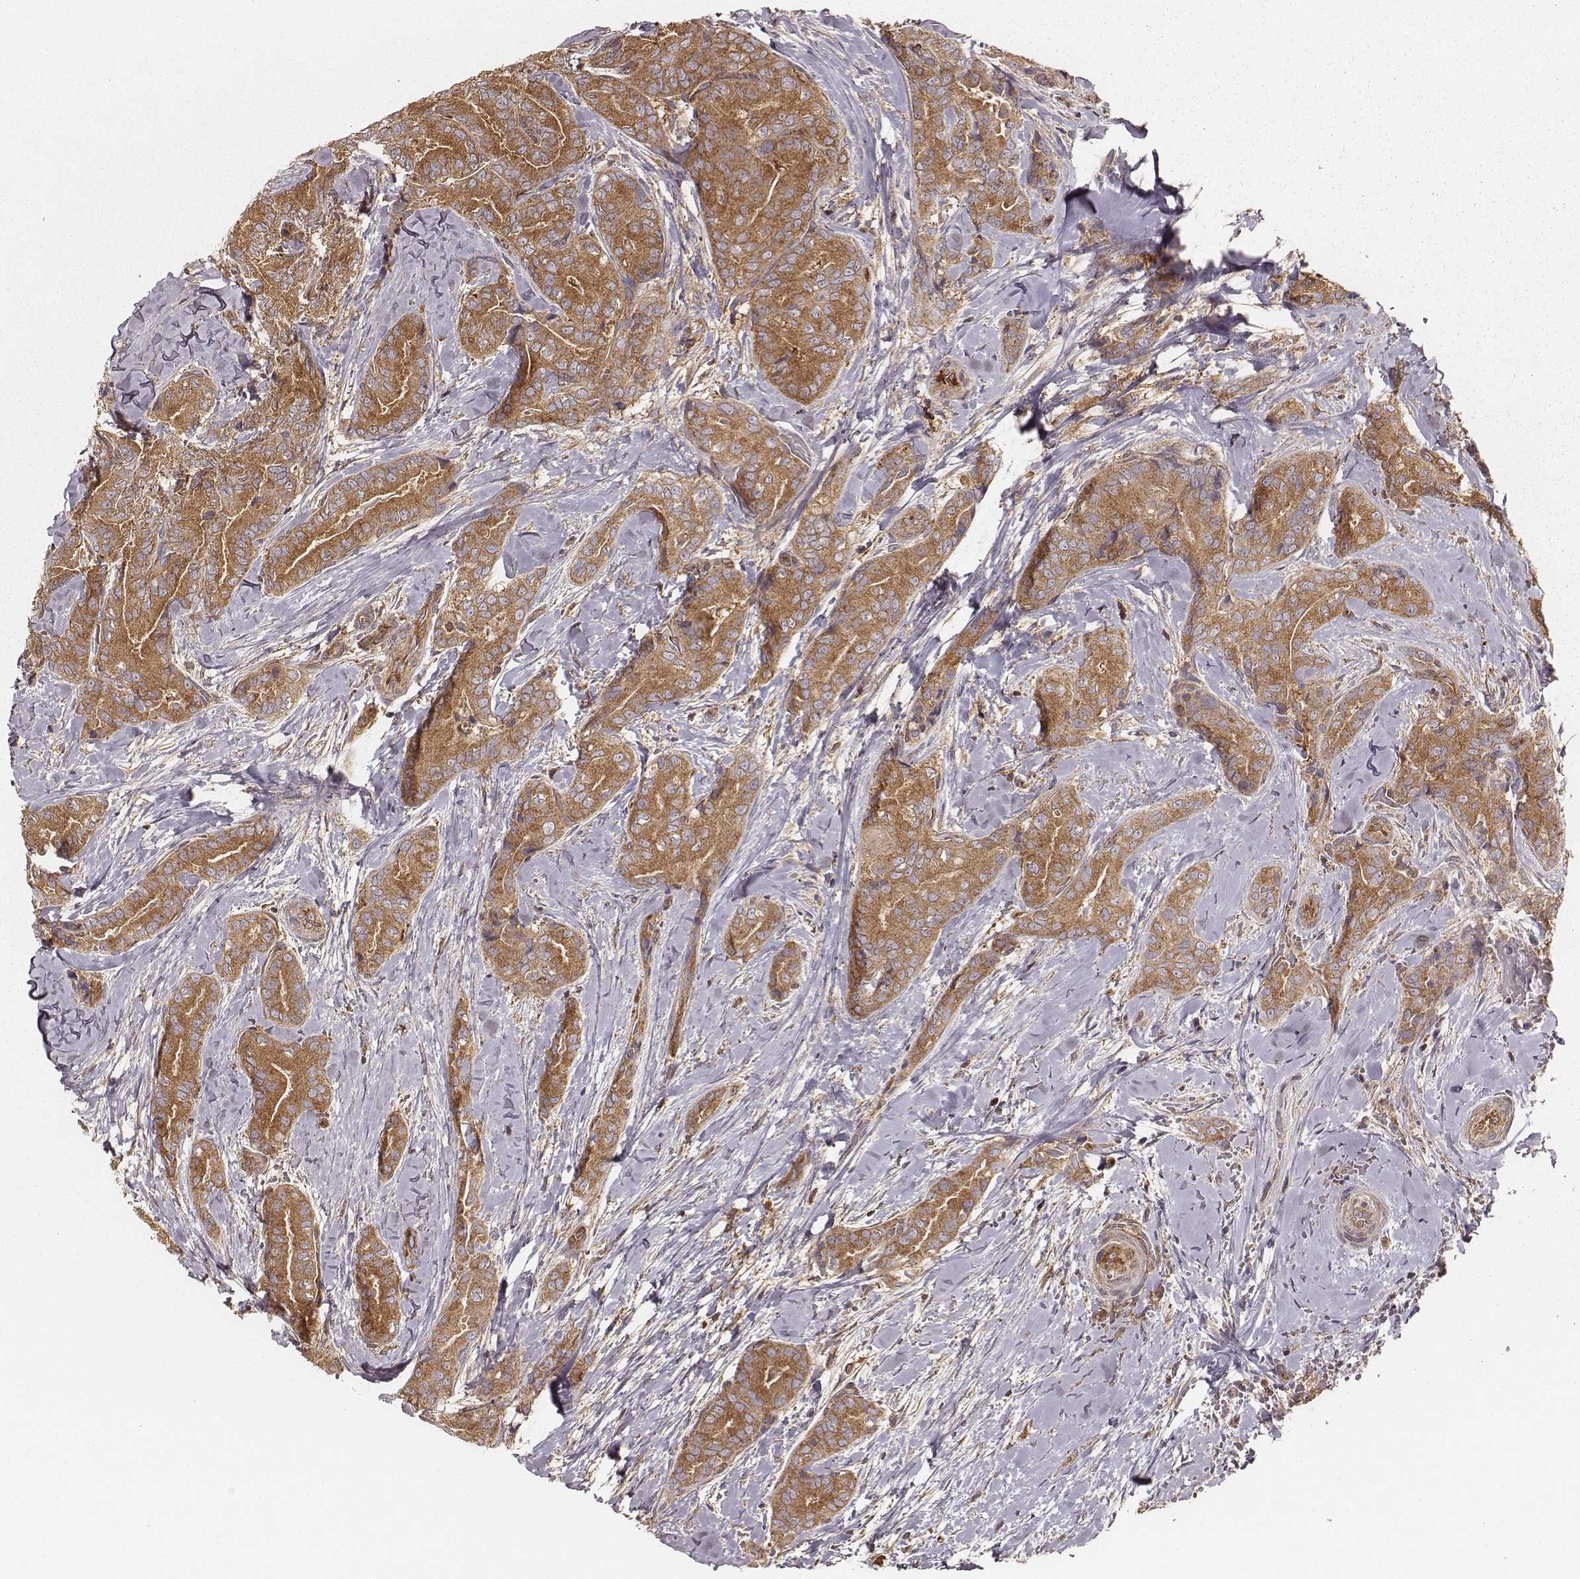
{"staining": {"intensity": "moderate", "quantity": ">75%", "location": "cytoplasmic/membranous"}, "tissue": "thyroid cancer", "cell_type": "Tumor cells", "image_type": "cancer", "snomed": [{"axis": "morphology", "description": "Papillary adenocarcinoma, NOS"}, {"axis": "topography", "description": "Thyroid gland"}], "caption": "Protein expression analysis of thyroid cancer exhibits moderate cytoplasmic/membranous positivity in approximately >75% of tumor cells. (Brightfield microscopy of DAB IHC at high magnification).", "gene": "CARS1", "patient": {"sex": "male", "age": 61}}